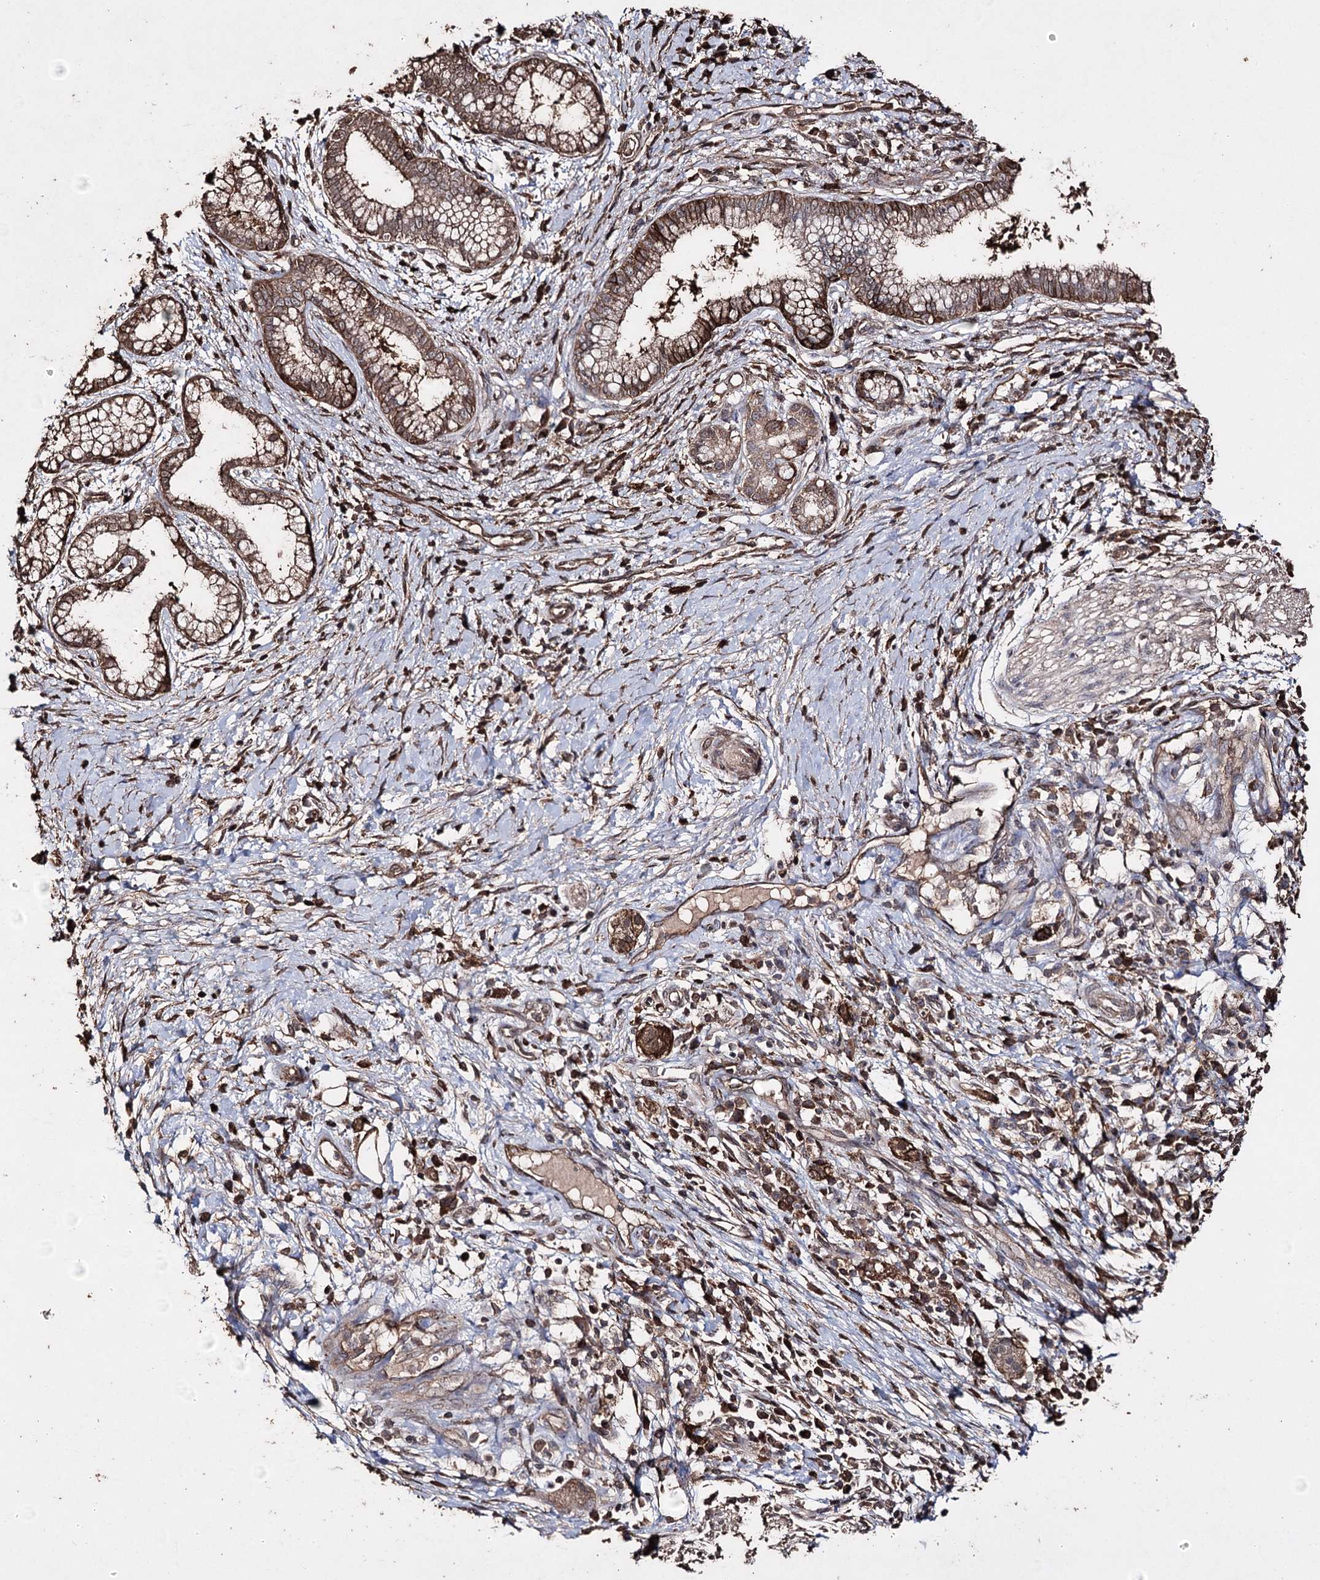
{"staining": {"intensity": "moderate", "quantity": ">75%", "location": "cytoplasmic/membranous"}, "tissue": "pancreatic cancer", "cell_type": "Tumor cells", "image_type": "cancer", "snomed": [{"axis": "morphology", "description": "Adenocarcinoma, NOS"}, {"axis": "topography", "description": "Pancreas"}], "caption": "This photomicrograph shows immunohistochemistry staining of human pancreatic cancer (adenocarcinoma), with medium moderate cytoplasmic/membranous staining in approximately >75% of tumor cells.", "gene": "ZNF662", "patient": {"sex": "male", "age": 68}}